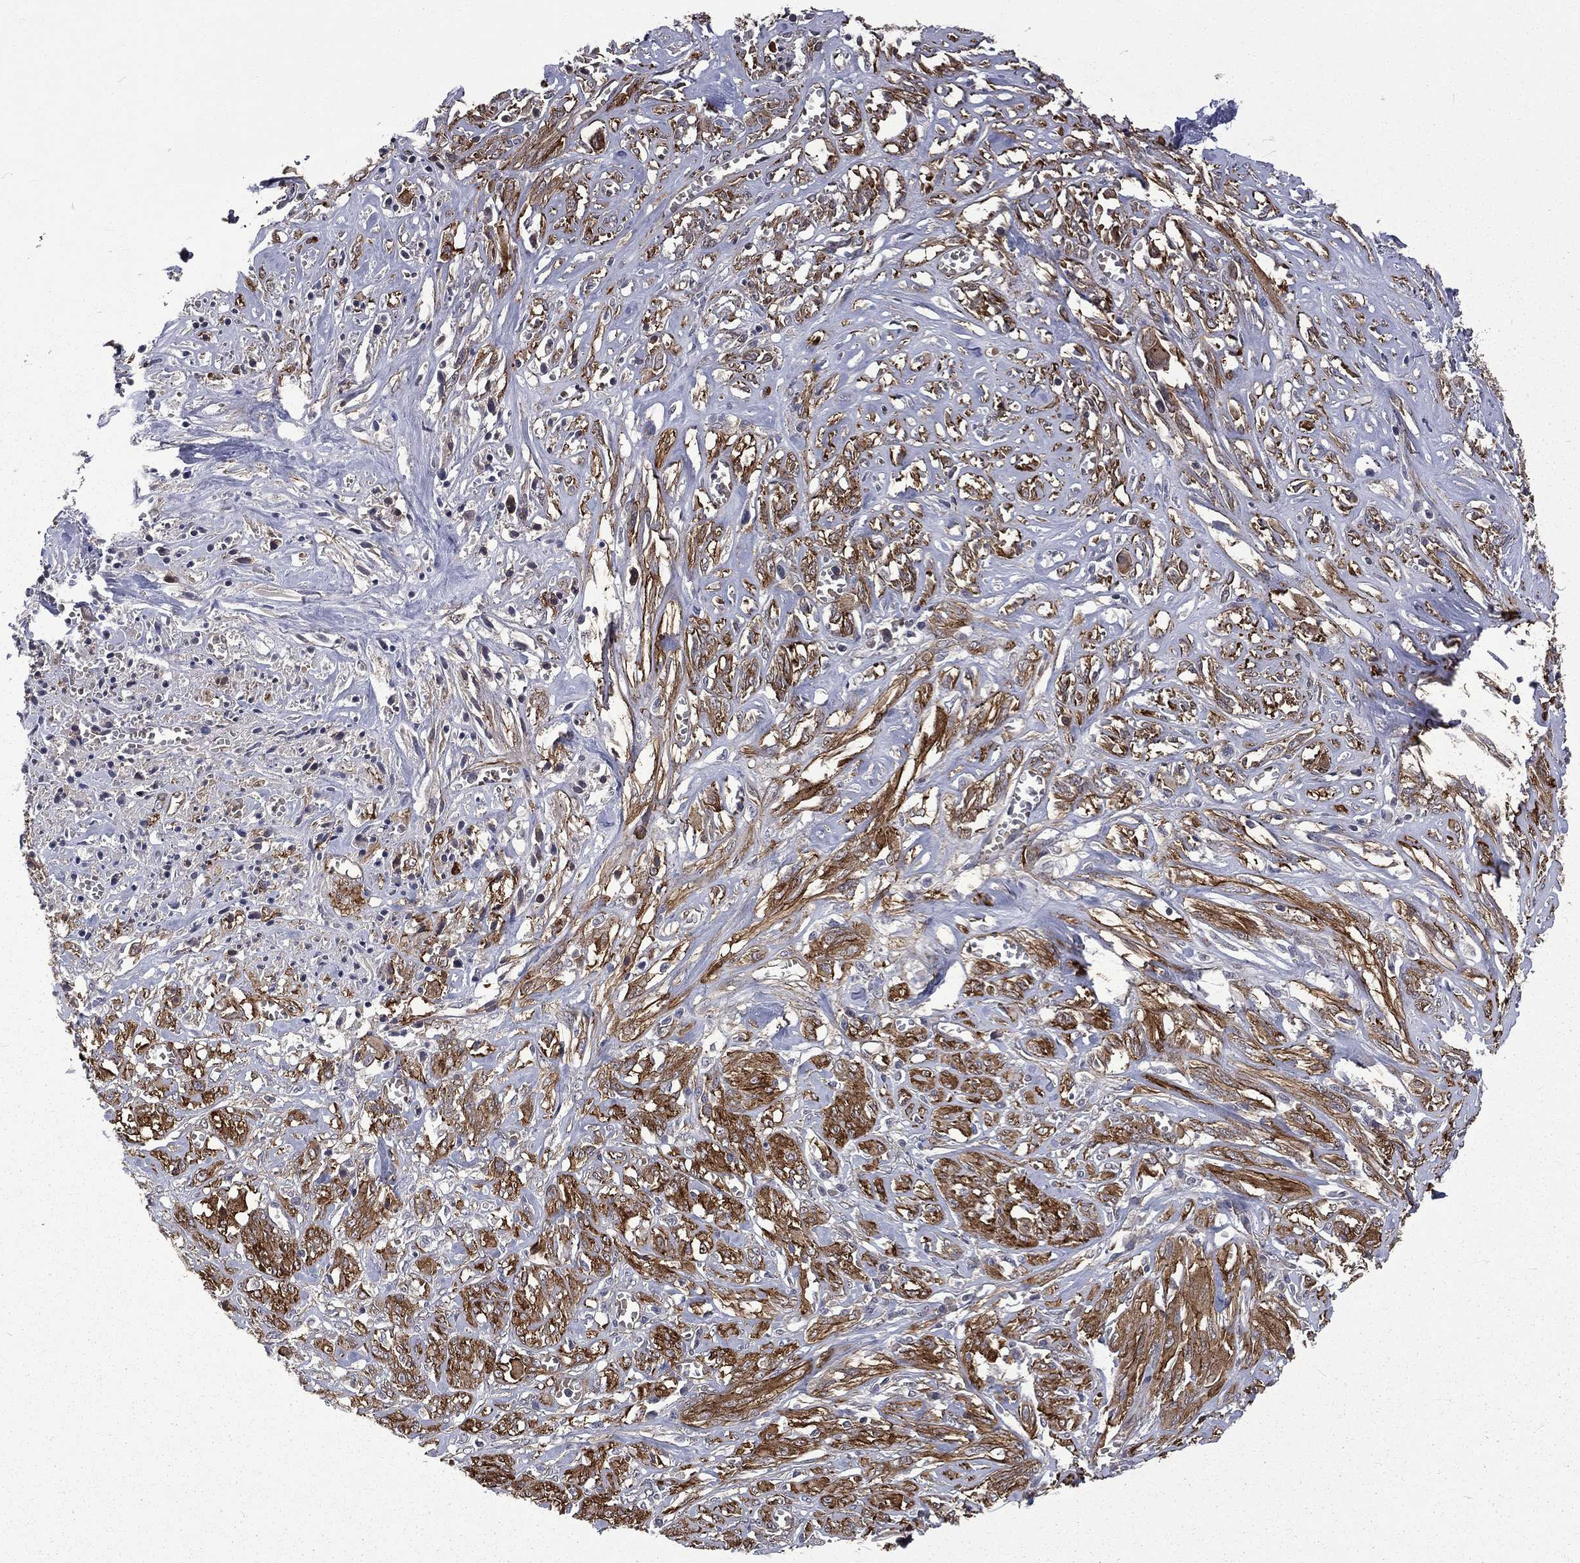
{"staining": {"intensity": "strong", "quantity": ">75%", "location": "cytoplasmic/membranous"}, "tissue": "melanoma", "cell_type": "Tumor cells", "image_type": "cancer", "snomed": [{"axis": "morphology", "description": "Malignant melanoma, NOS"}, {"axis": "topography", "description": "Skin"}], "caption": "The immunohistochemical stain labels strong cytoplasmic/membranous staining in tumor cells of malignant melanoma tissue.", "gene": "PPFIBP1", "patient": {"sex": "female", "age": 91}}